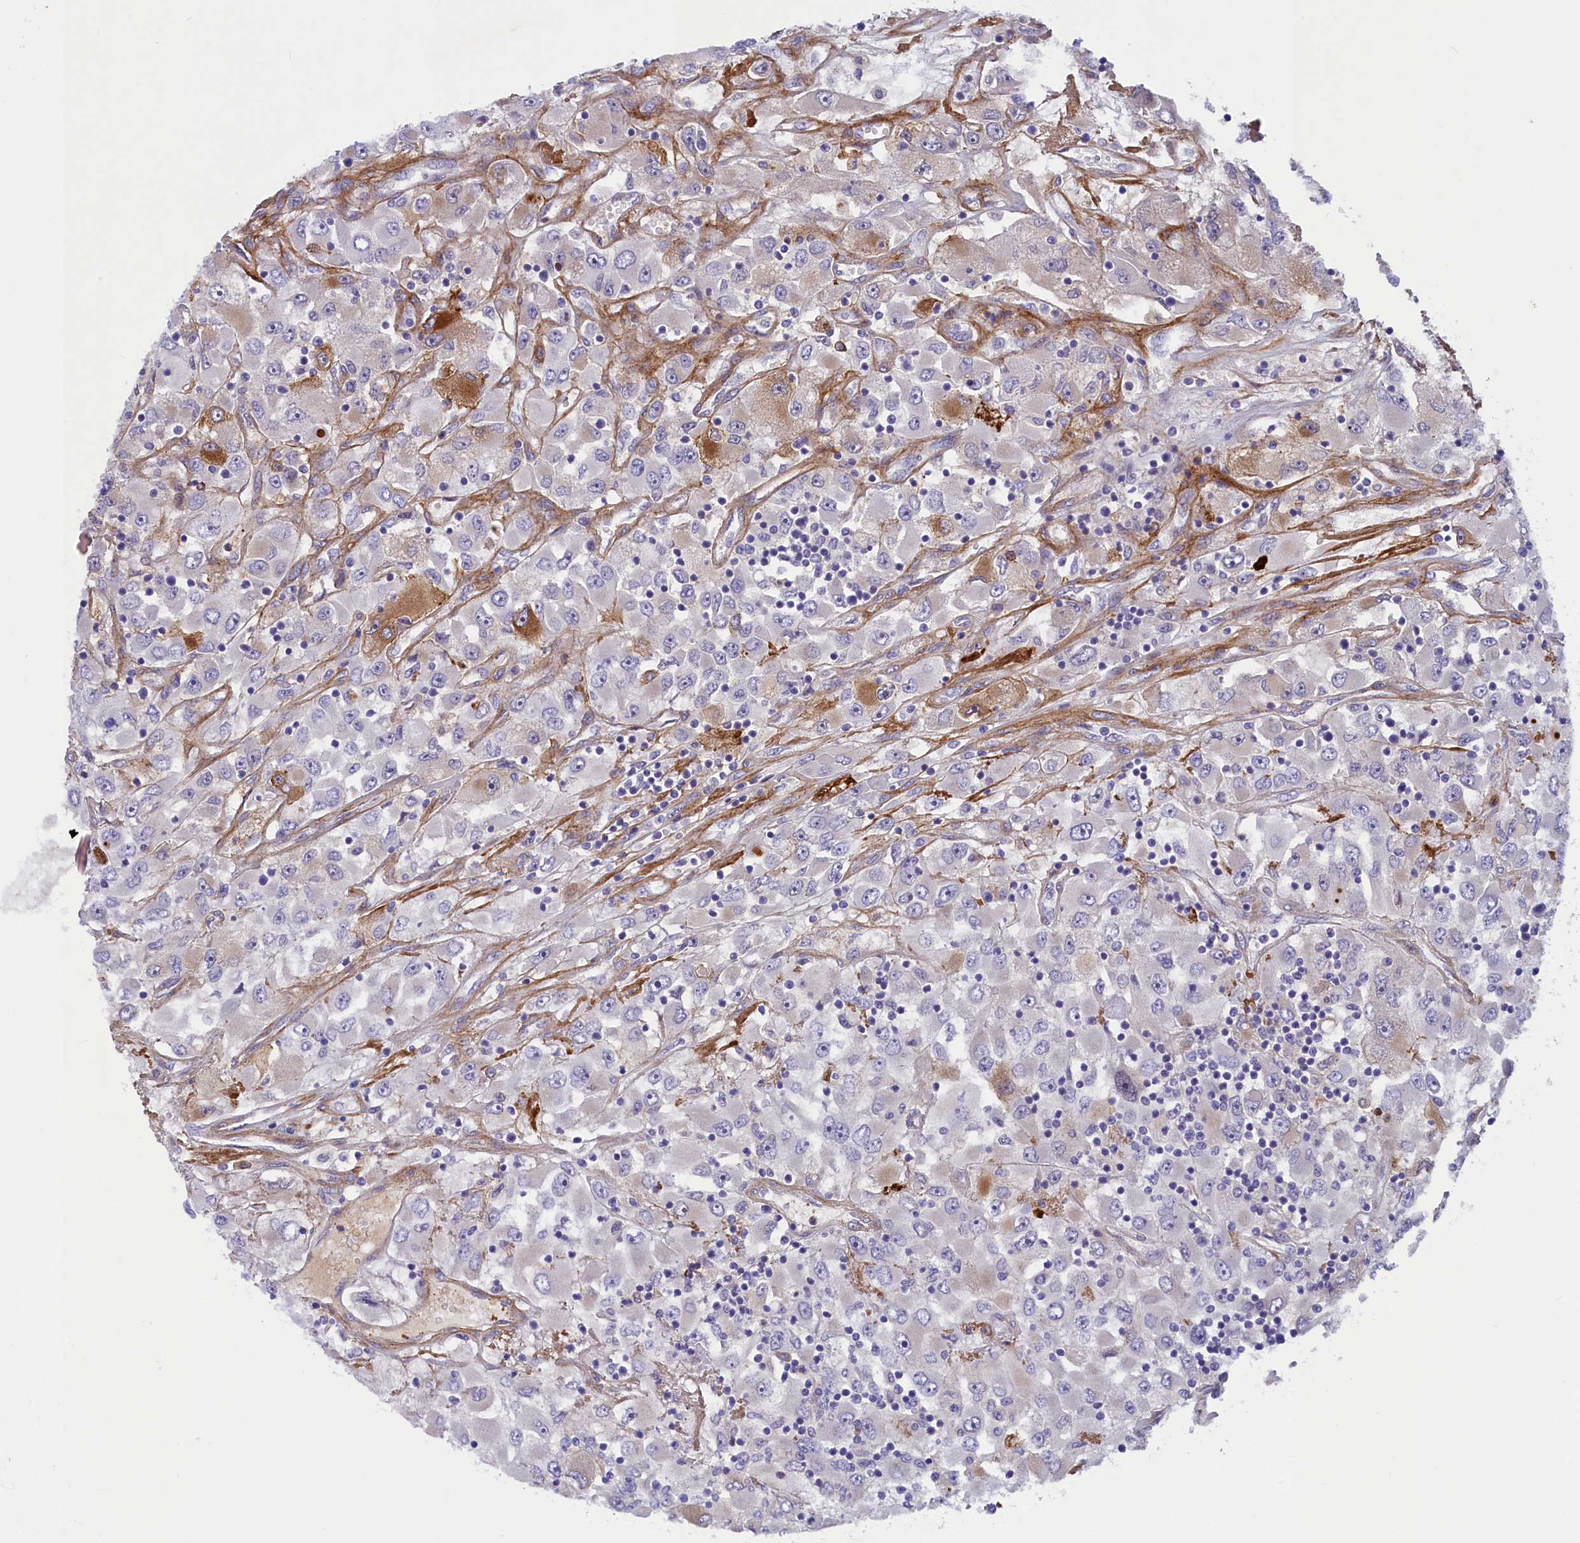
{"staining": {"intensity": "moderate", "quantity": "<25%", "location": "cytoplasmic/membranous"}, "tissue": "renal cancer", "cell_type": "Tumor cells", "image_type": "cancer", "snomed": [{"axis": "morphology", "description": "Adenocarcinoma, NOS"}, {"axis": "topography", "description": "Kidney"}], "caption": "Moderate cytoplasmic/membranous protein expression is appreciated in approximately <25% of tumor cells in renal cancer. Using DAB (3,3'-diaminobenzidine) (brown) and hematoxylin (blue) stains, captured at high magnification using brightfield microscopy.", "gene": "LOXL1", "patient": {"sex": "female", "age": 52}}